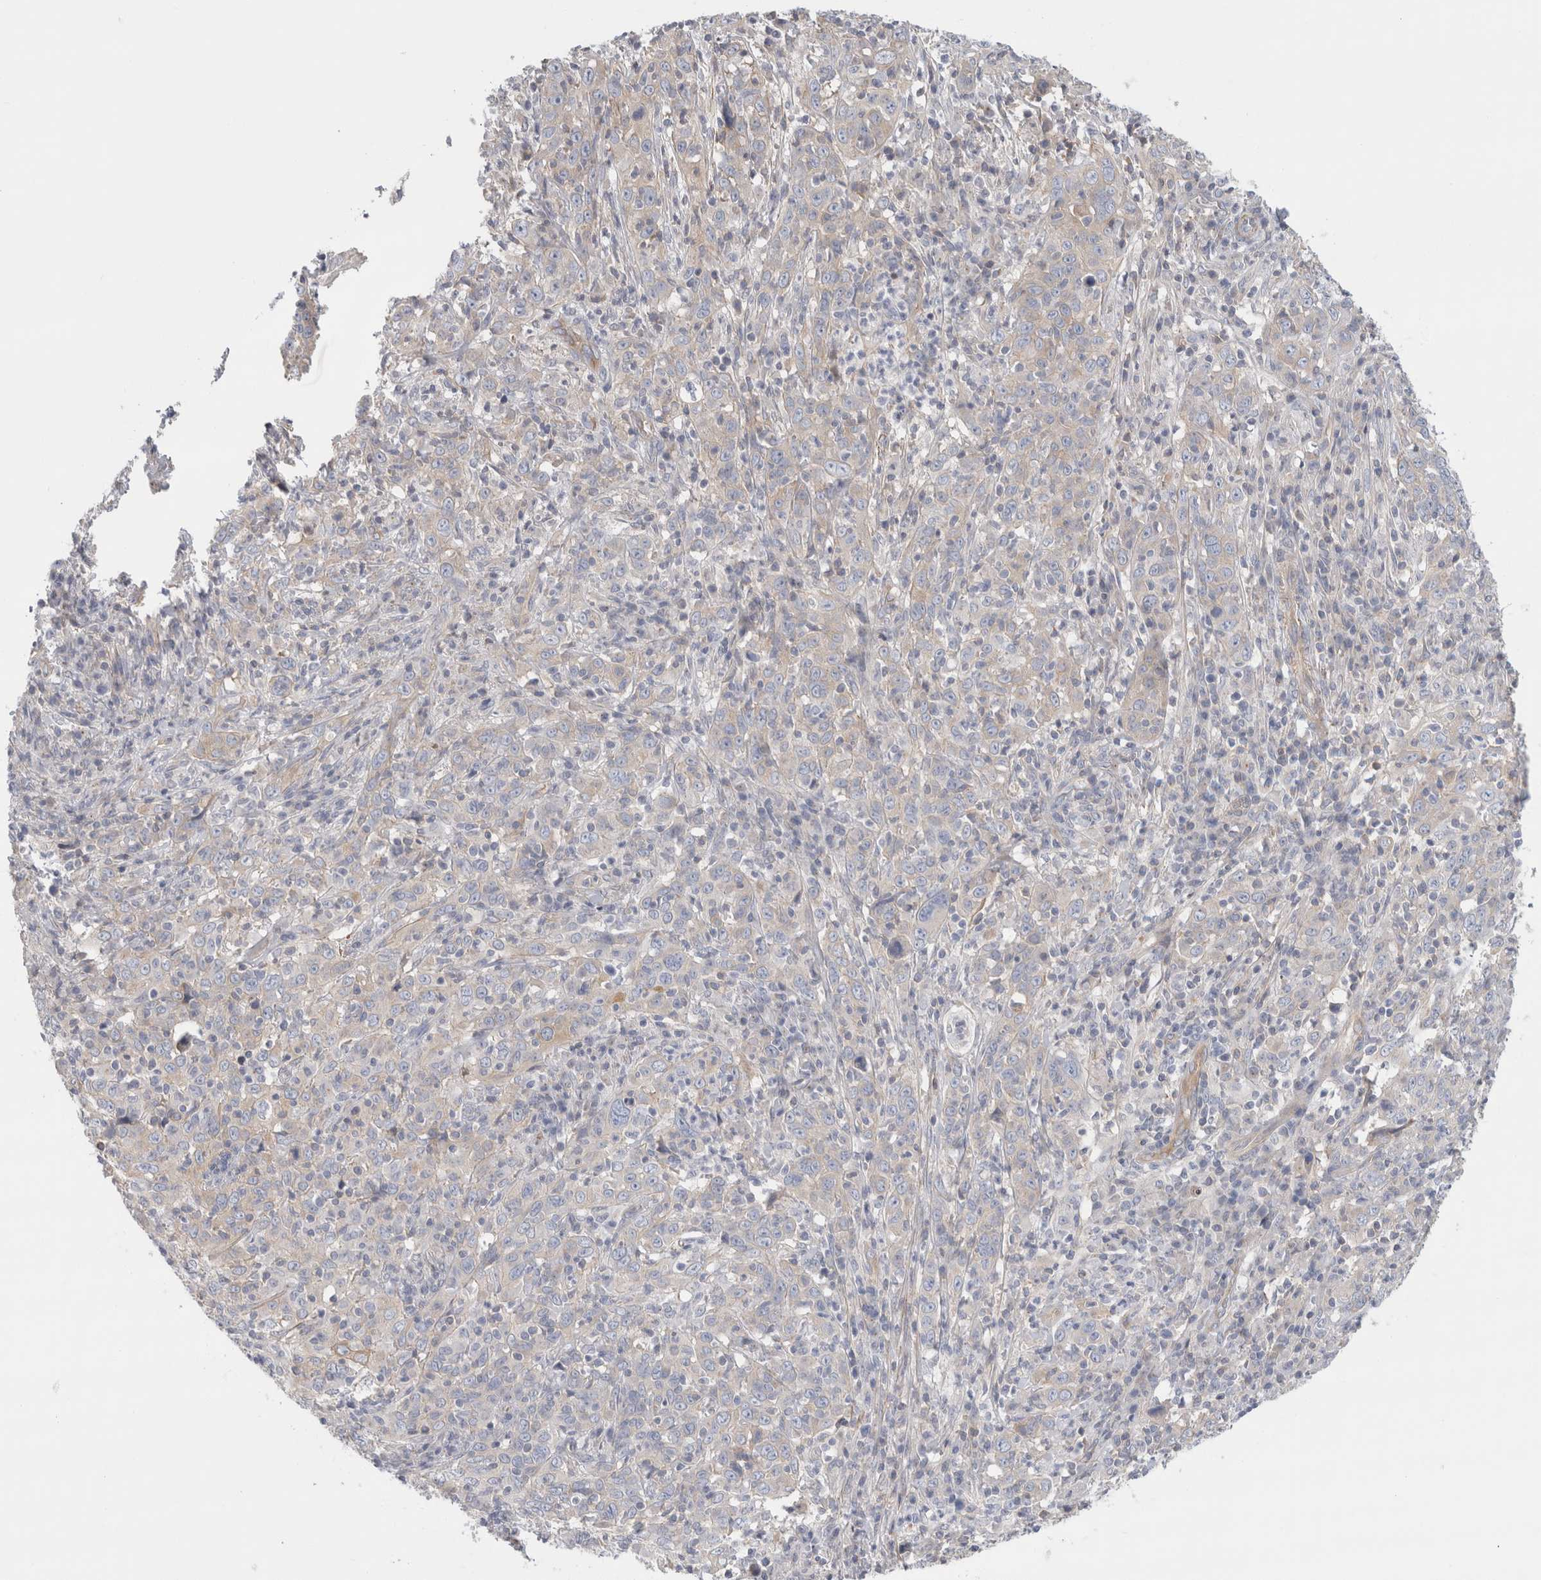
{"staining": {"intensity": "negative", "quantity": "none", "location": "none"}, "tissue": "cervical cancer", "cell_type": "Tumor cells", "image_type": "cancer", "snomed": [{"axis": "morphology", "description": "Squamous cell carcinoma, NOS"}, {"axis": "topography", "description": "Cervix"}], "caption": "Micrograph shows no significant protein staining in tumor cells of squamous cell carcinoma (cervical).", "gene": "CFI", "patient": {"sex": "female", "age": 46}}